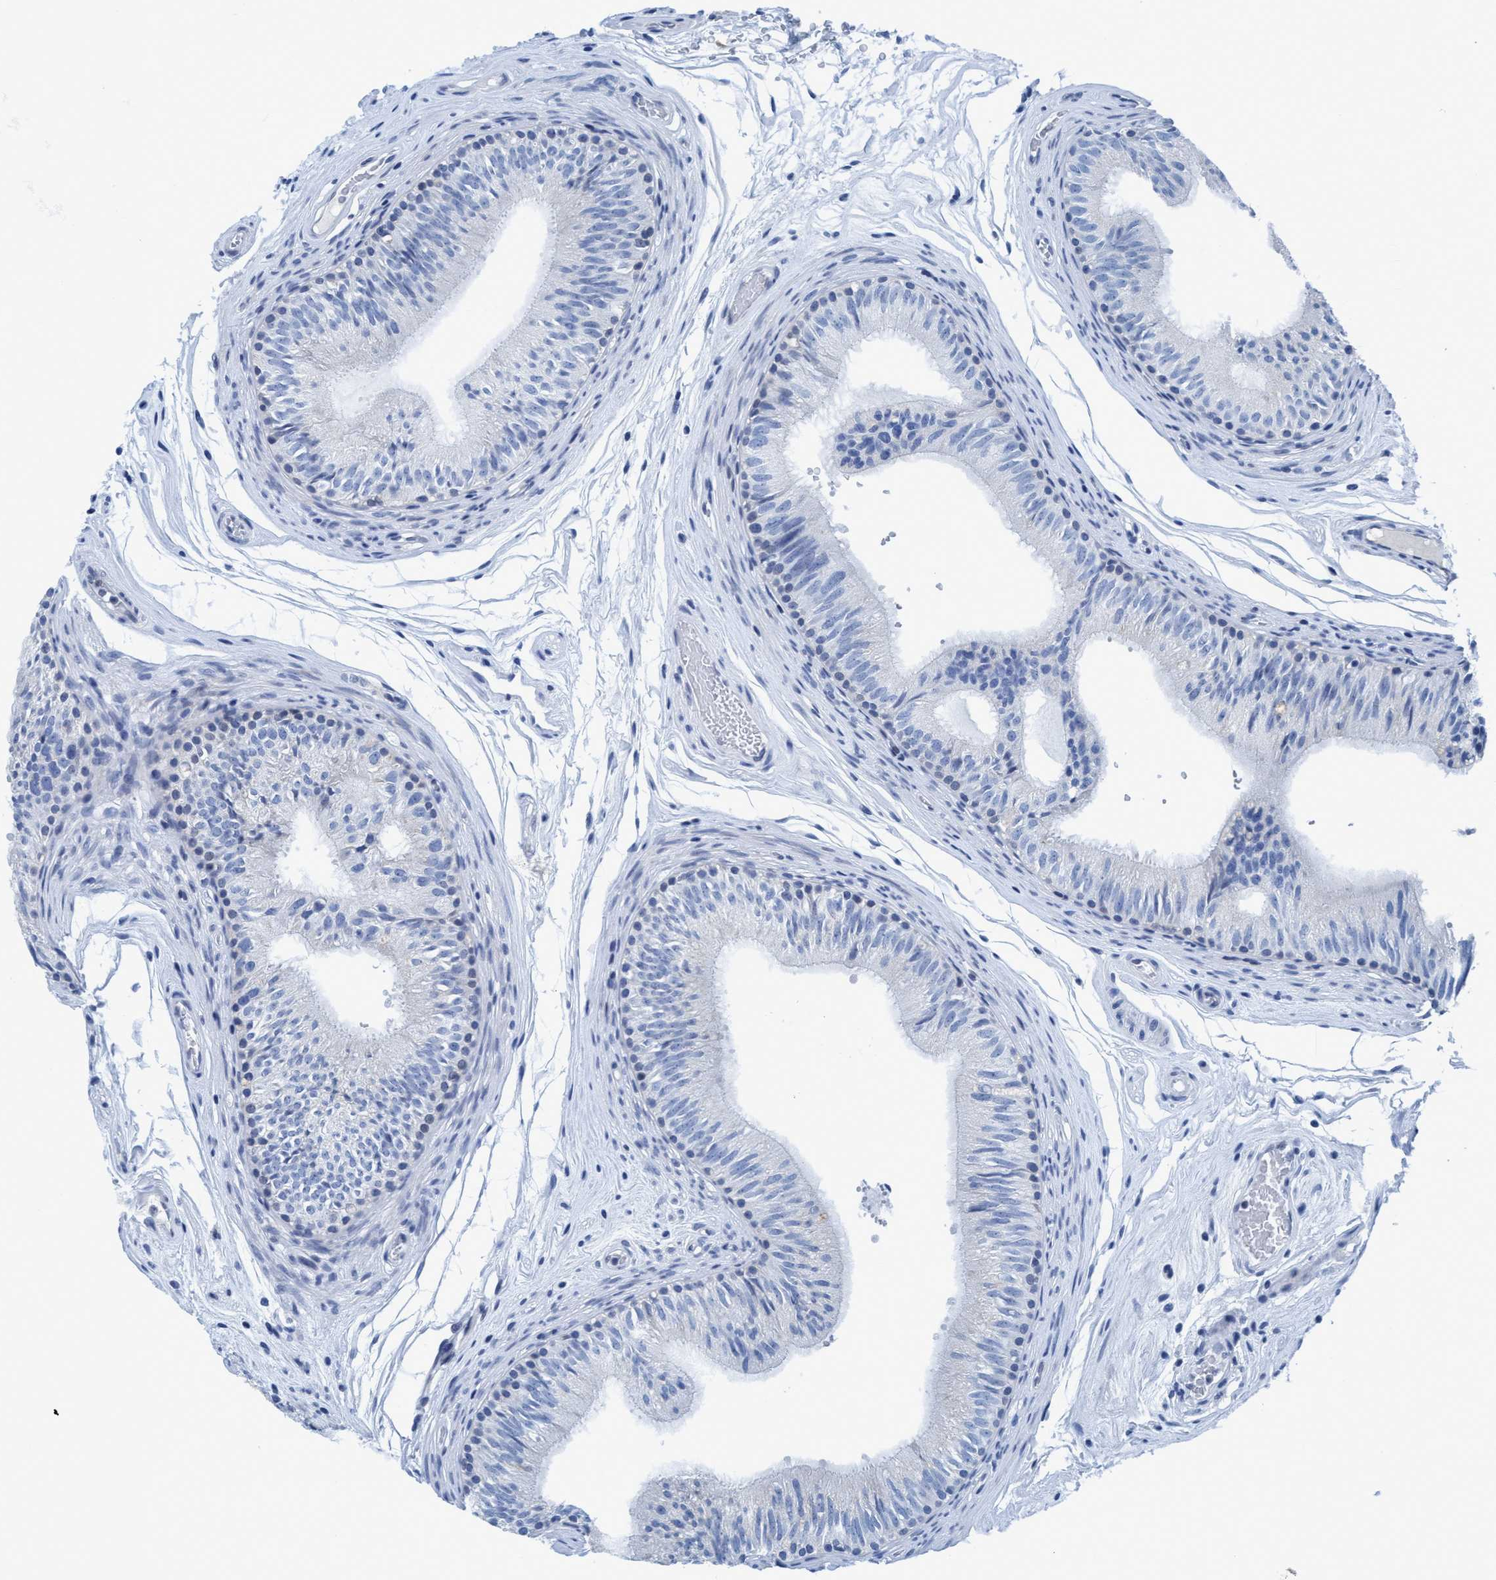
{"staining": {"intensity": "negative", "quantity": "none", "location": "none"}, "tissue": "epididymis", "cell_type": "Glandular cells", "image_type": "normal", "snomed": [{"axis": "morphology", "description": "Normal tissue, NOS"}, {"axis": "topography", "description": "Epididymis"}], "caption": "Immunohistochemistry (IHC) micrograph of unremarkable epididymis: epididymis stained with DAB (3,3'-diaminobenzidine) reveals no significant protein expression in glandular cells. (Immunohistochemistry (IHC), brightfield microscopy, high magnification).", "gene": "DNAI1", "patient": {"sex": "male", "age": 36}}